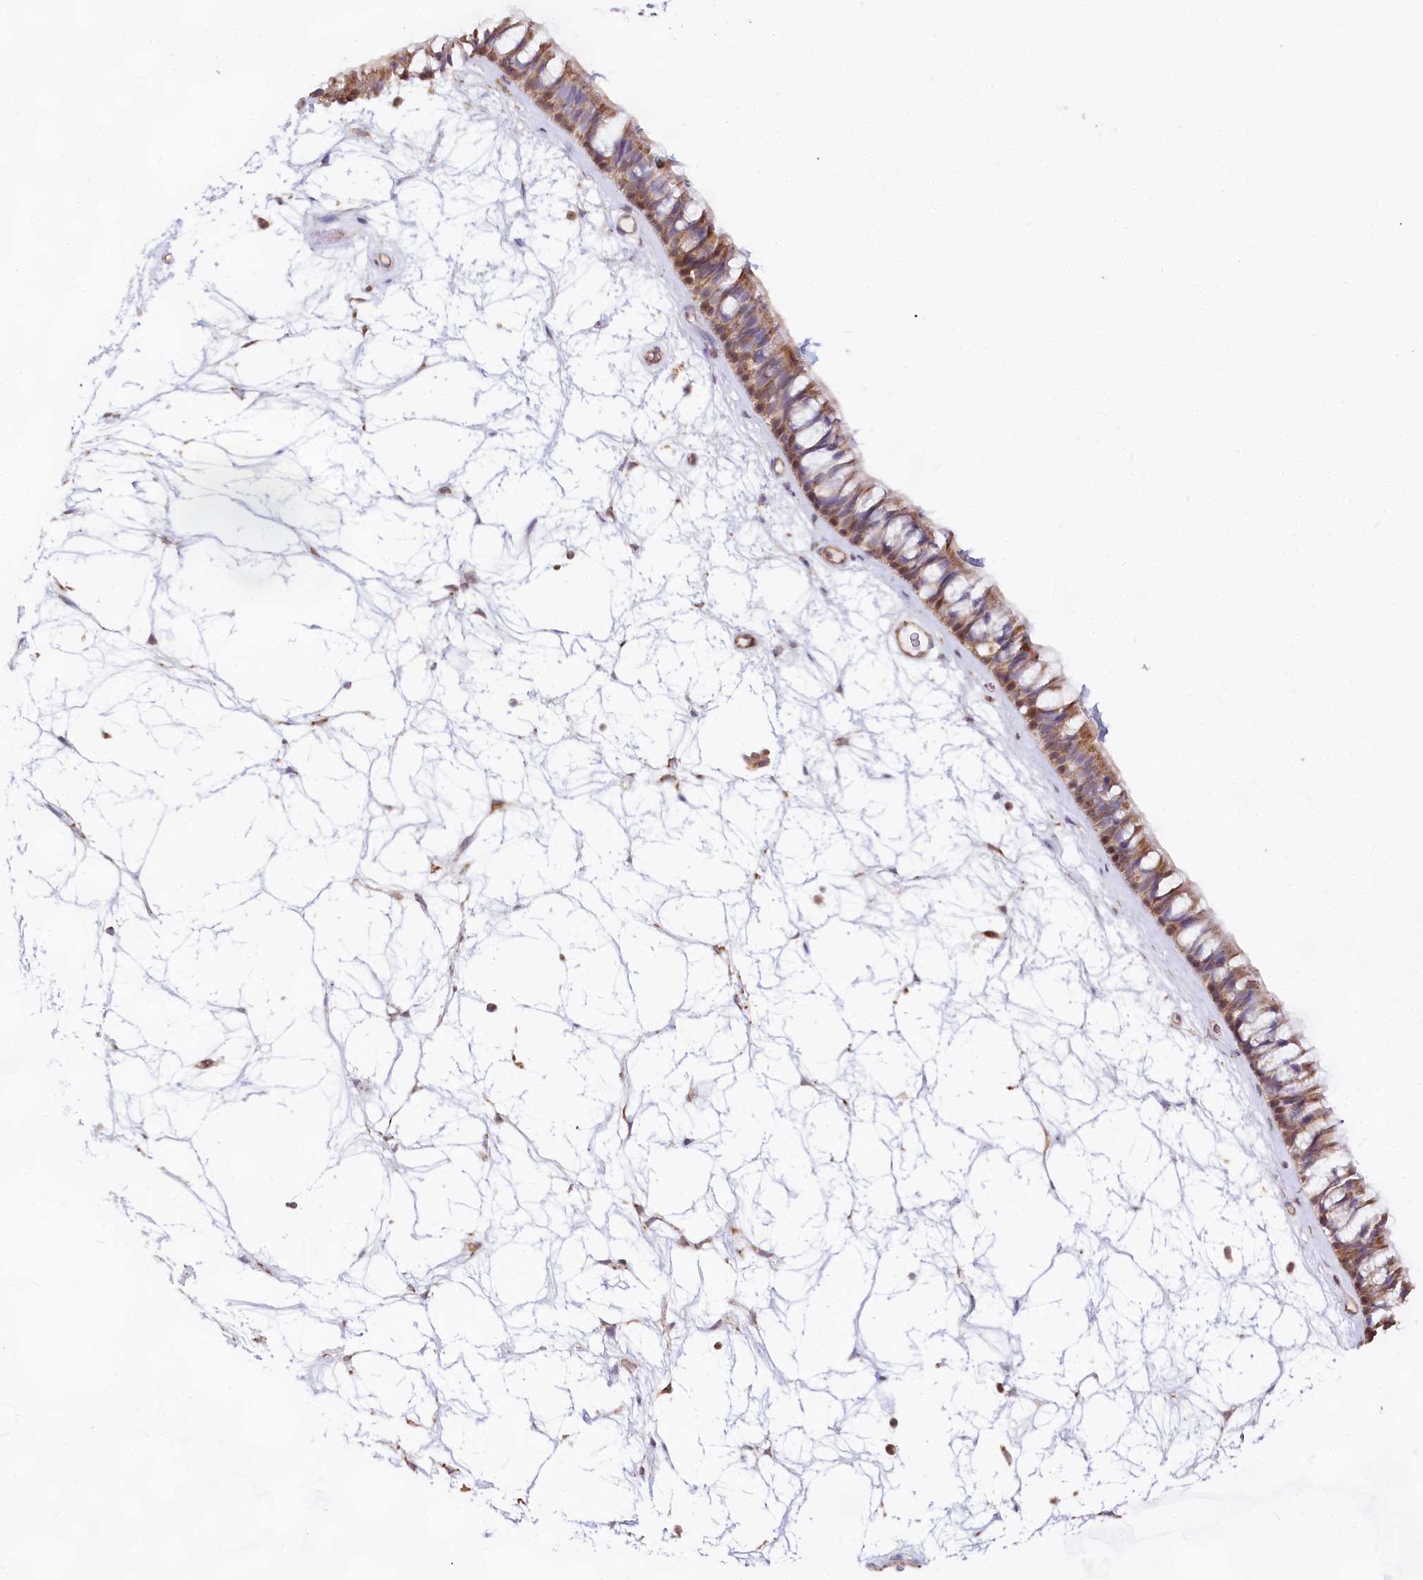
{"staining": {"intensity": "moderate", "quantity": ">75%", "location": "cytoplasmic/membranous"}, "tissue": "nasopharynx", "cell_type": "Respiratory epithelial cells", "image_type": "normal", "snomed": [{"axis": "morphology", "description": "Normal tissue, NOS"}, {"axis": "topography", "description": "Nasopharynx"}], "caption": "DAB immunohistochemical staining of normal human nasopharynx shows moderate cytoplasmic/membranous protein positivity in about >75% of respiratory epithelial cells. Ihc stains the protein of interest in brown and the nuclei are stained blue.", "gene": "TASOR2", "patient": {"sex": "male", "age": 64}}